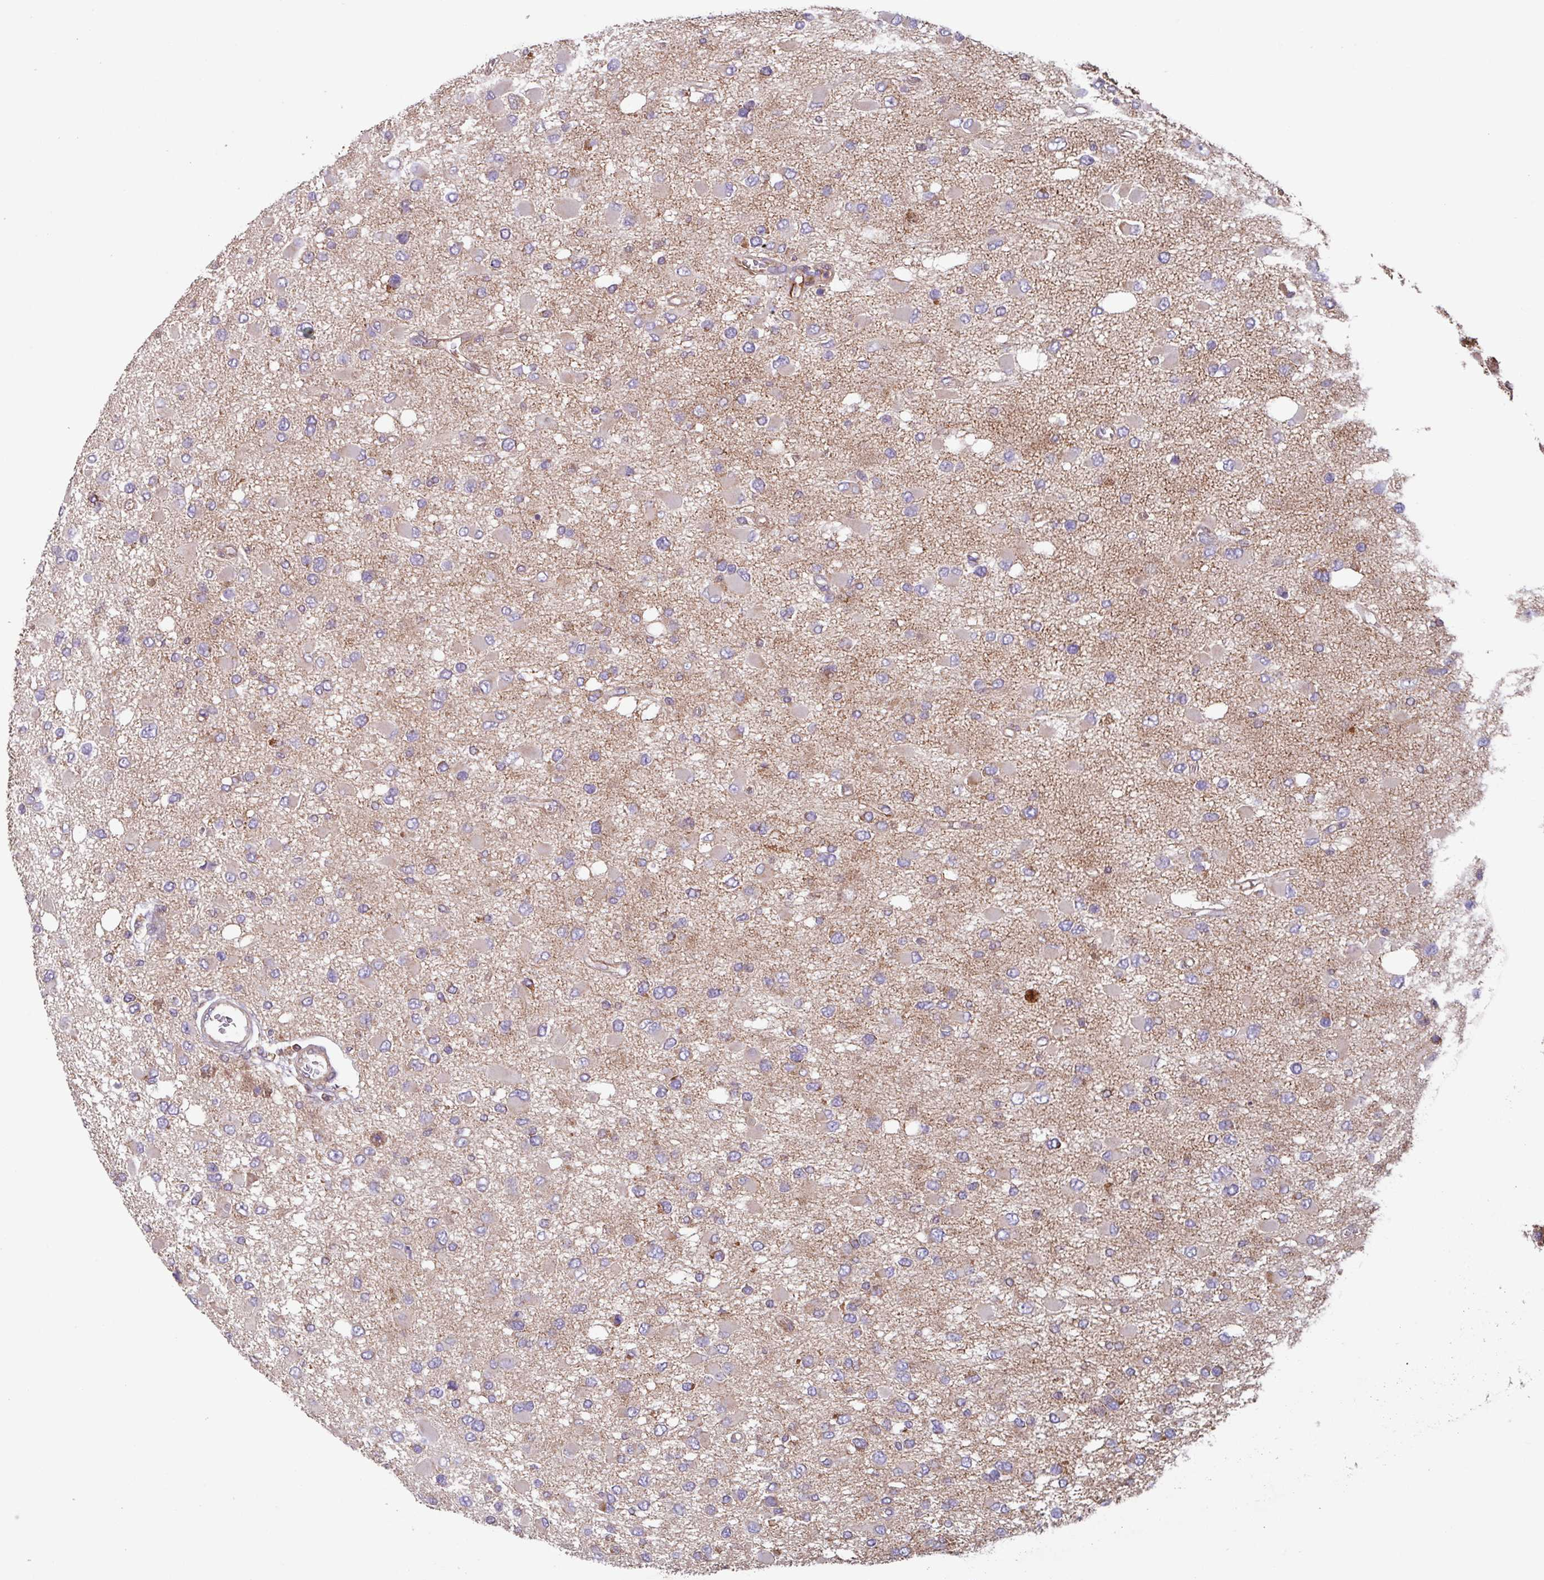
{"staining": {"intensity": "weak", "quantity": "25%-75%", "location": "cytoplasmic/membranous"}, "tissue": "glioma", "cell_type": "Tumor cells", "image_type": "cancer", "snomed": [{"axis": "morphology", "description": "Glioma, malignant, High grade"}, {"axis": "topography", "description": "Brain"}], "caption": "Malignant high-grade glioma tissue exhibits weak cytoplasmic/membranous staining in about 25%-75% of tumor cells", "gene": "PLEKHD1", "patient": {"sex": "male", "age": 53}}